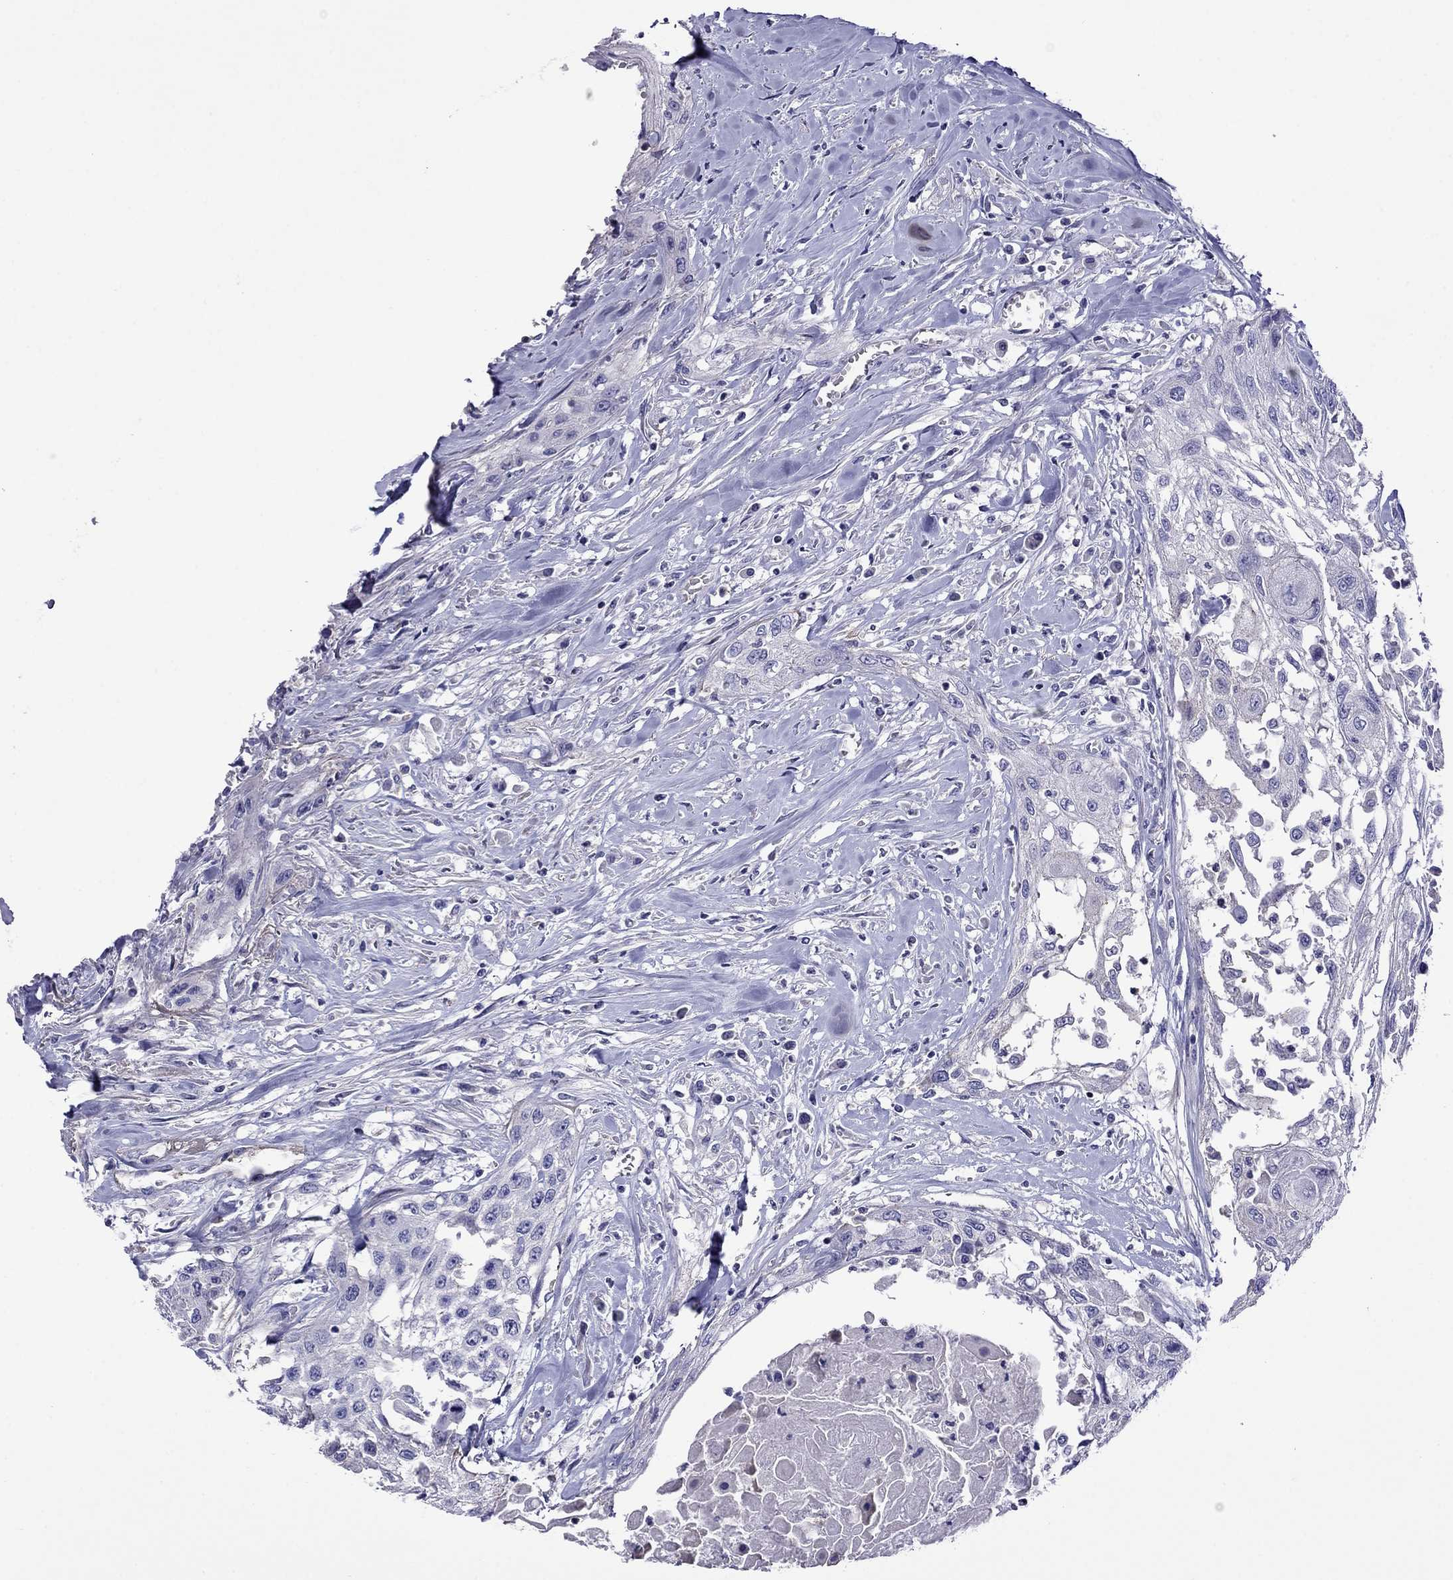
{"staining": {"intensity": "negative", "quantity": "none", "location": "none"}, "tissue": "head and neck cancer", "cell_type": "Tumor cells", "image_type": "cancer", "snomed": [{"axis": "morphology", "description": "Normal tissue, NOS"}, {"axis": "morphology", "description": "Squamous cell carcinoma, NOS"}, {"axis": "topography", "description": "Oral tissue"}, {"axis": "topography", "description": "Peripheral nerve tissue"}, {"axis": "topography", "description": "Head-Neck"}], "caption": "IHC micrograph of human head and neck squamous cell carcinoma stained for a protein (brown), which shows no positivity in tumor cells.", "gene": "STAR", "patient": {"sex": "female", "age": 59}}